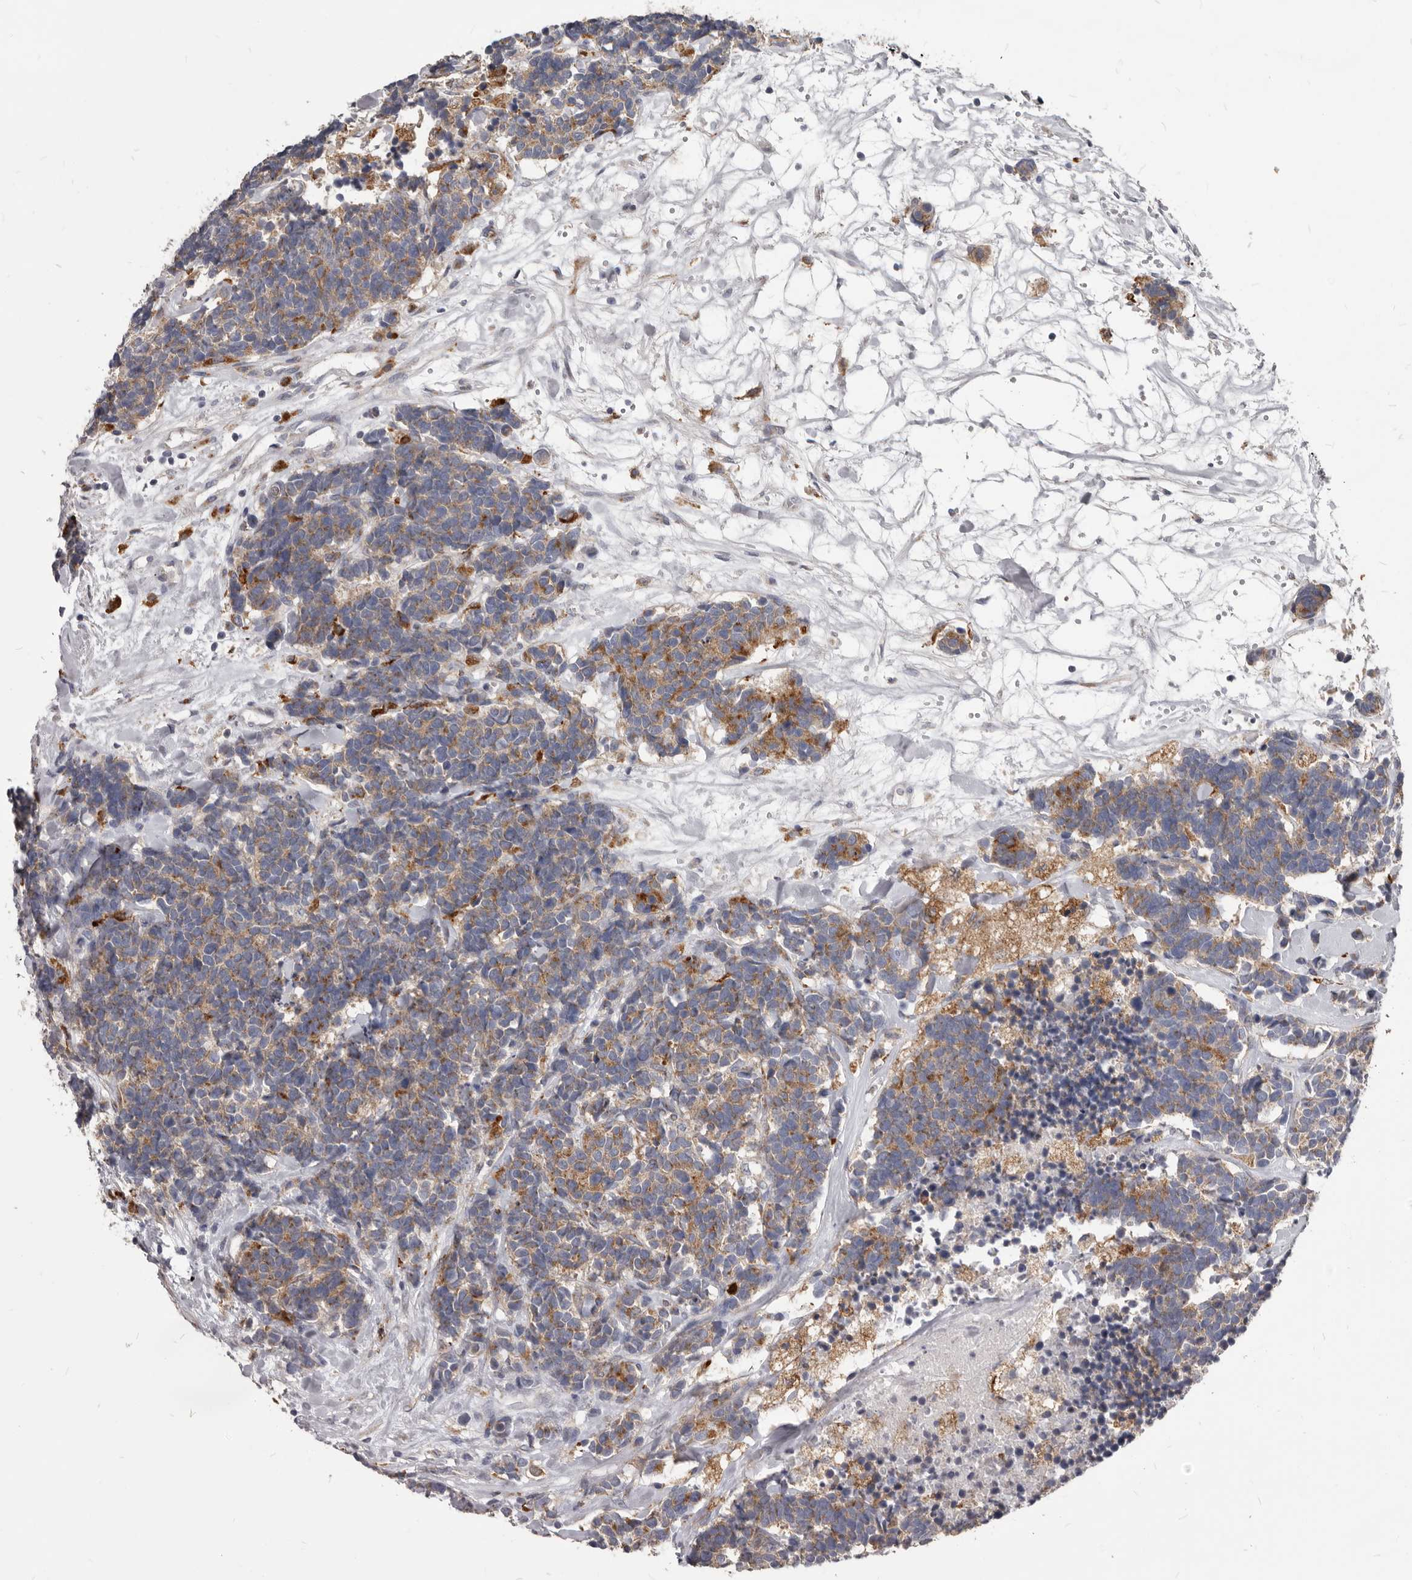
{"staining": {"intensity": "moderate", "quantity": ">75%", "location": "cytoplasmic/membranous"}, "tissue": "carcinoid", "cell_type": "Tumor cells", "image_type": "cancer", "snomed": [{"axis": "morphology", "description": "Carcinoma, NOS"}, {"axis": "morphology", "description": "Carcinoid, malignant, NOS"}, {"axis": "topography", "description": "Urinary bladder"}], "caption": "This image demonstrates IHC staining of human carcinoid, with medium moderate cytoplasmic/membranous positivity in approximately >75% of tumor cells.", "gene": "PI4K2A", "patient": {"sex": "male", "age": 57}}